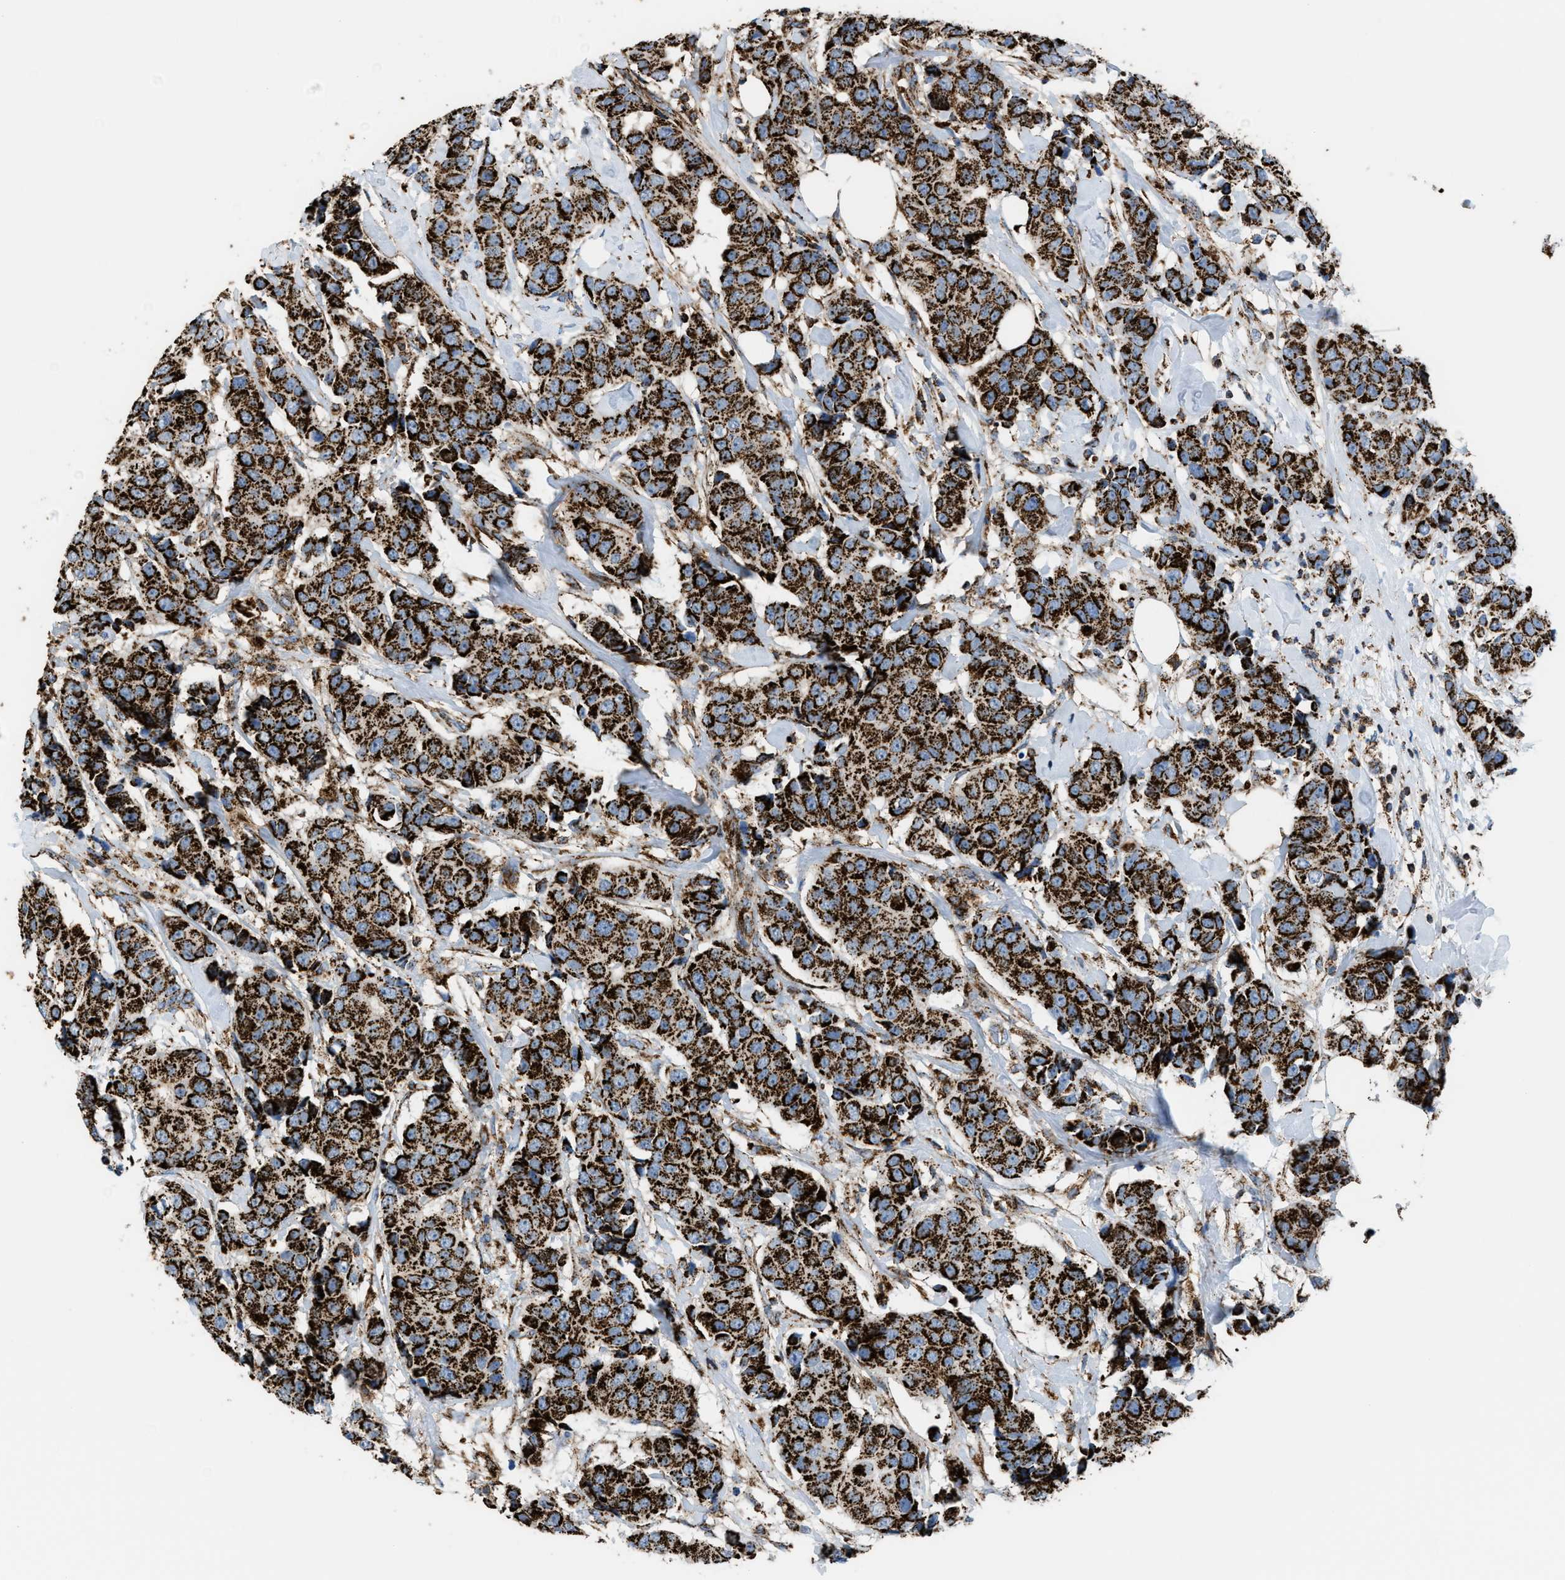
{"staining": {"intensity": "strong", "quantity": ">75%", "location": "cytoplasmic/membranous"}, "tissue": "breast cancer", "cell_type": "Tumor cells", "image_type": "cancer", "snomed": [{"axis": "morphology", "description": "Normal tissue, NOS"}, {"axis": "morphology", "description": "Duct carcinoma"}, {"axis": "topography", "description": "Breast"}], "caption": "Brown immunohistochemical staining in human breast invasive ductal carcinoma demonstrates strong cytoplasmic/membranous expression in approximately >75% of tumor cells.", "gene": "ECHS1", "patient": {"sex": "female", "age": 39}}